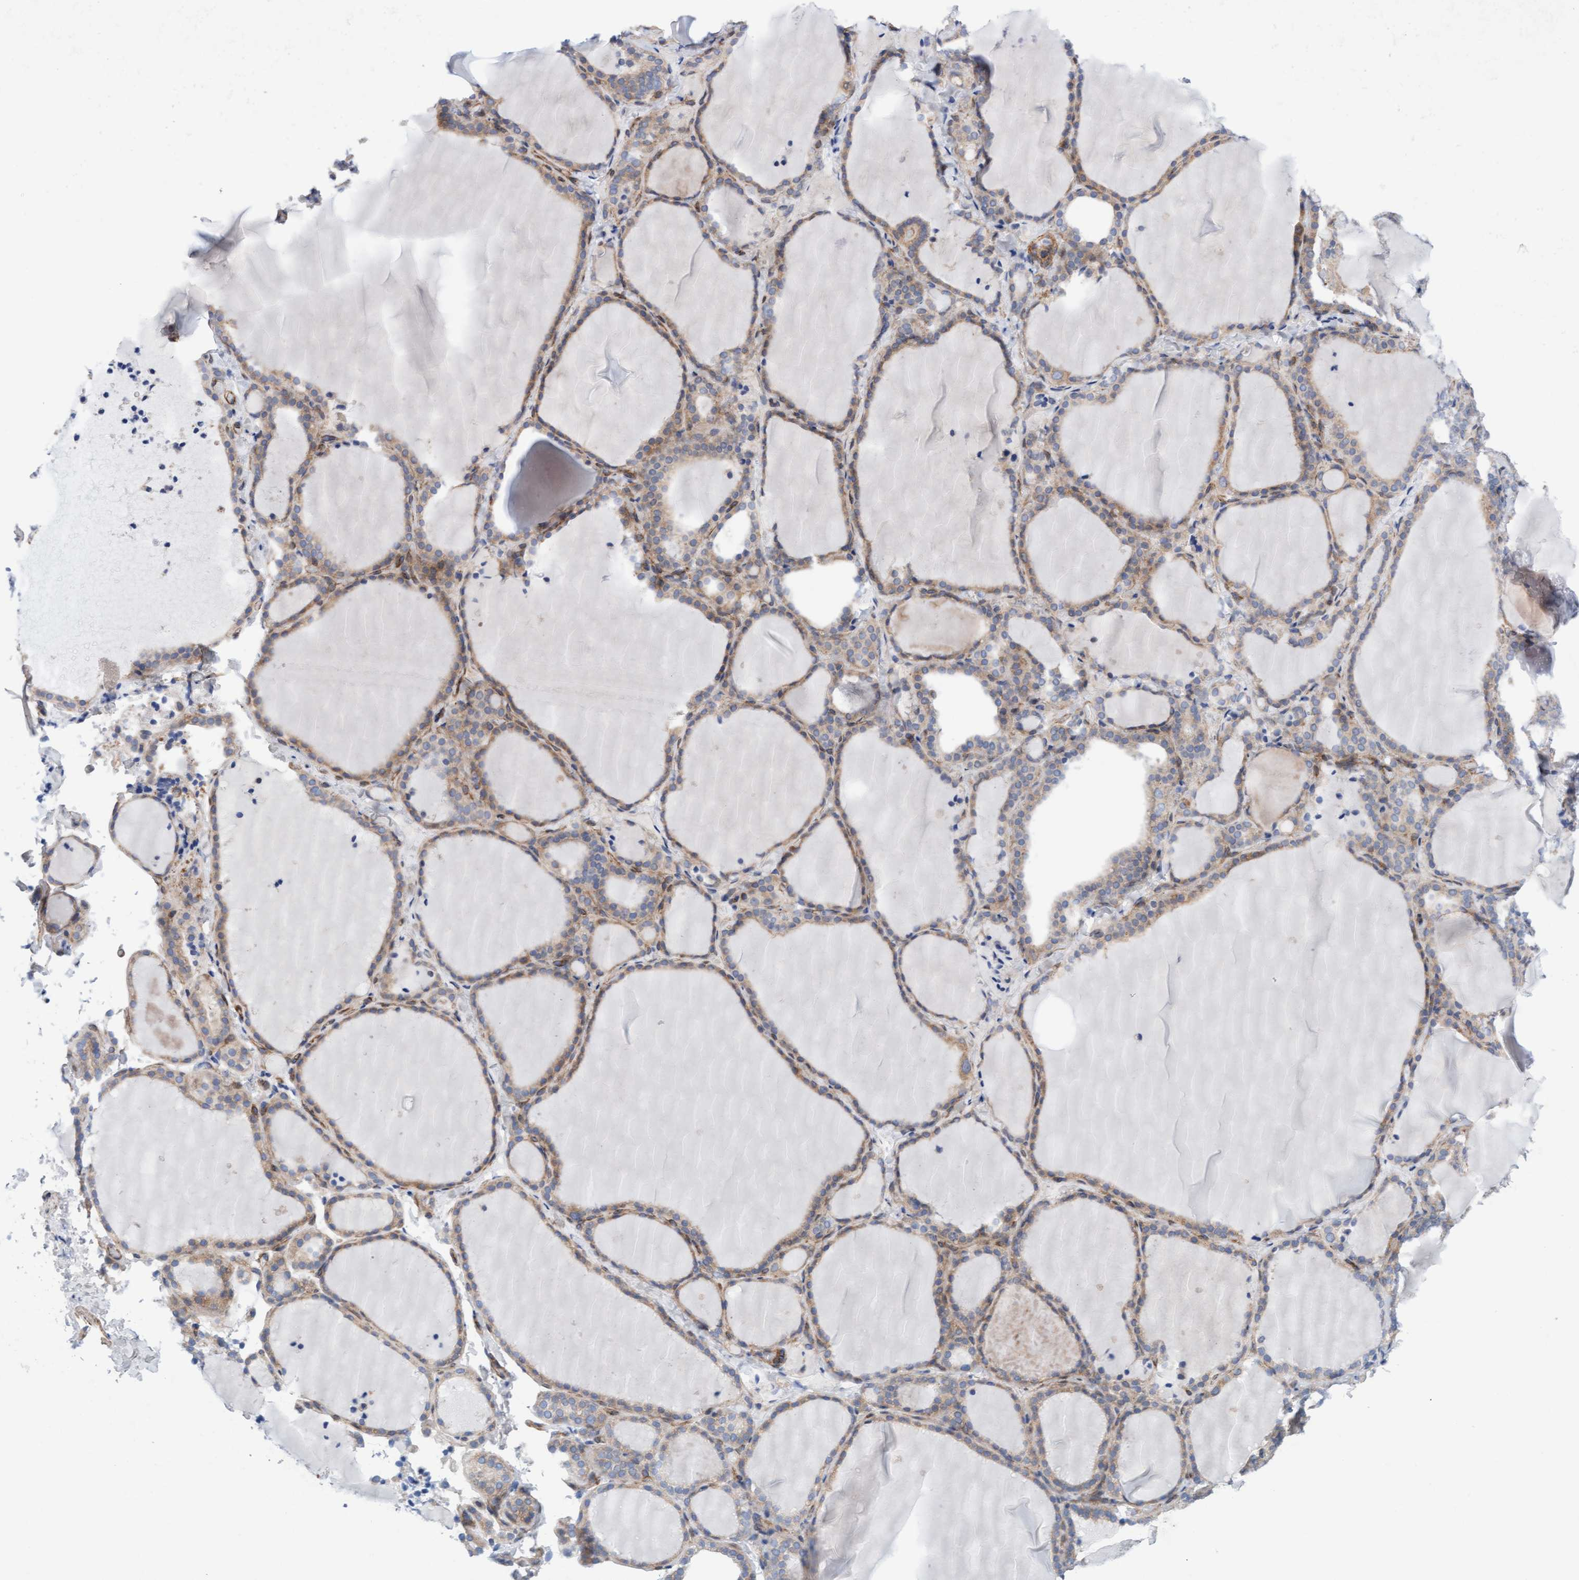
{"staining": {"intensity": "moderate", "quantity": "25%-75%", "location": "cytoplasmic/membranous"}, "tissue": "thyroid gland", "cell_type": "Glandular cells", "image_type": "normal", "snomed": [{"axis": "morphology", "description": "Normal tissue, NOS"}, {"axis": "topography", "description": "Thyroid gland"}], "caption": "A high-resolution photomicrograph shows IHC staining of normal thyroid gland, which demonstrates moderate cytoplasmic/membranous positivity in about 25%-75% of glandular cells. (DAB (3,3'-diaminobenzidine) IHC with brightfield microscopy, high magnification).", "gene": "CDK5RAP3", "patient": {"sex": "female", "age": 22}}